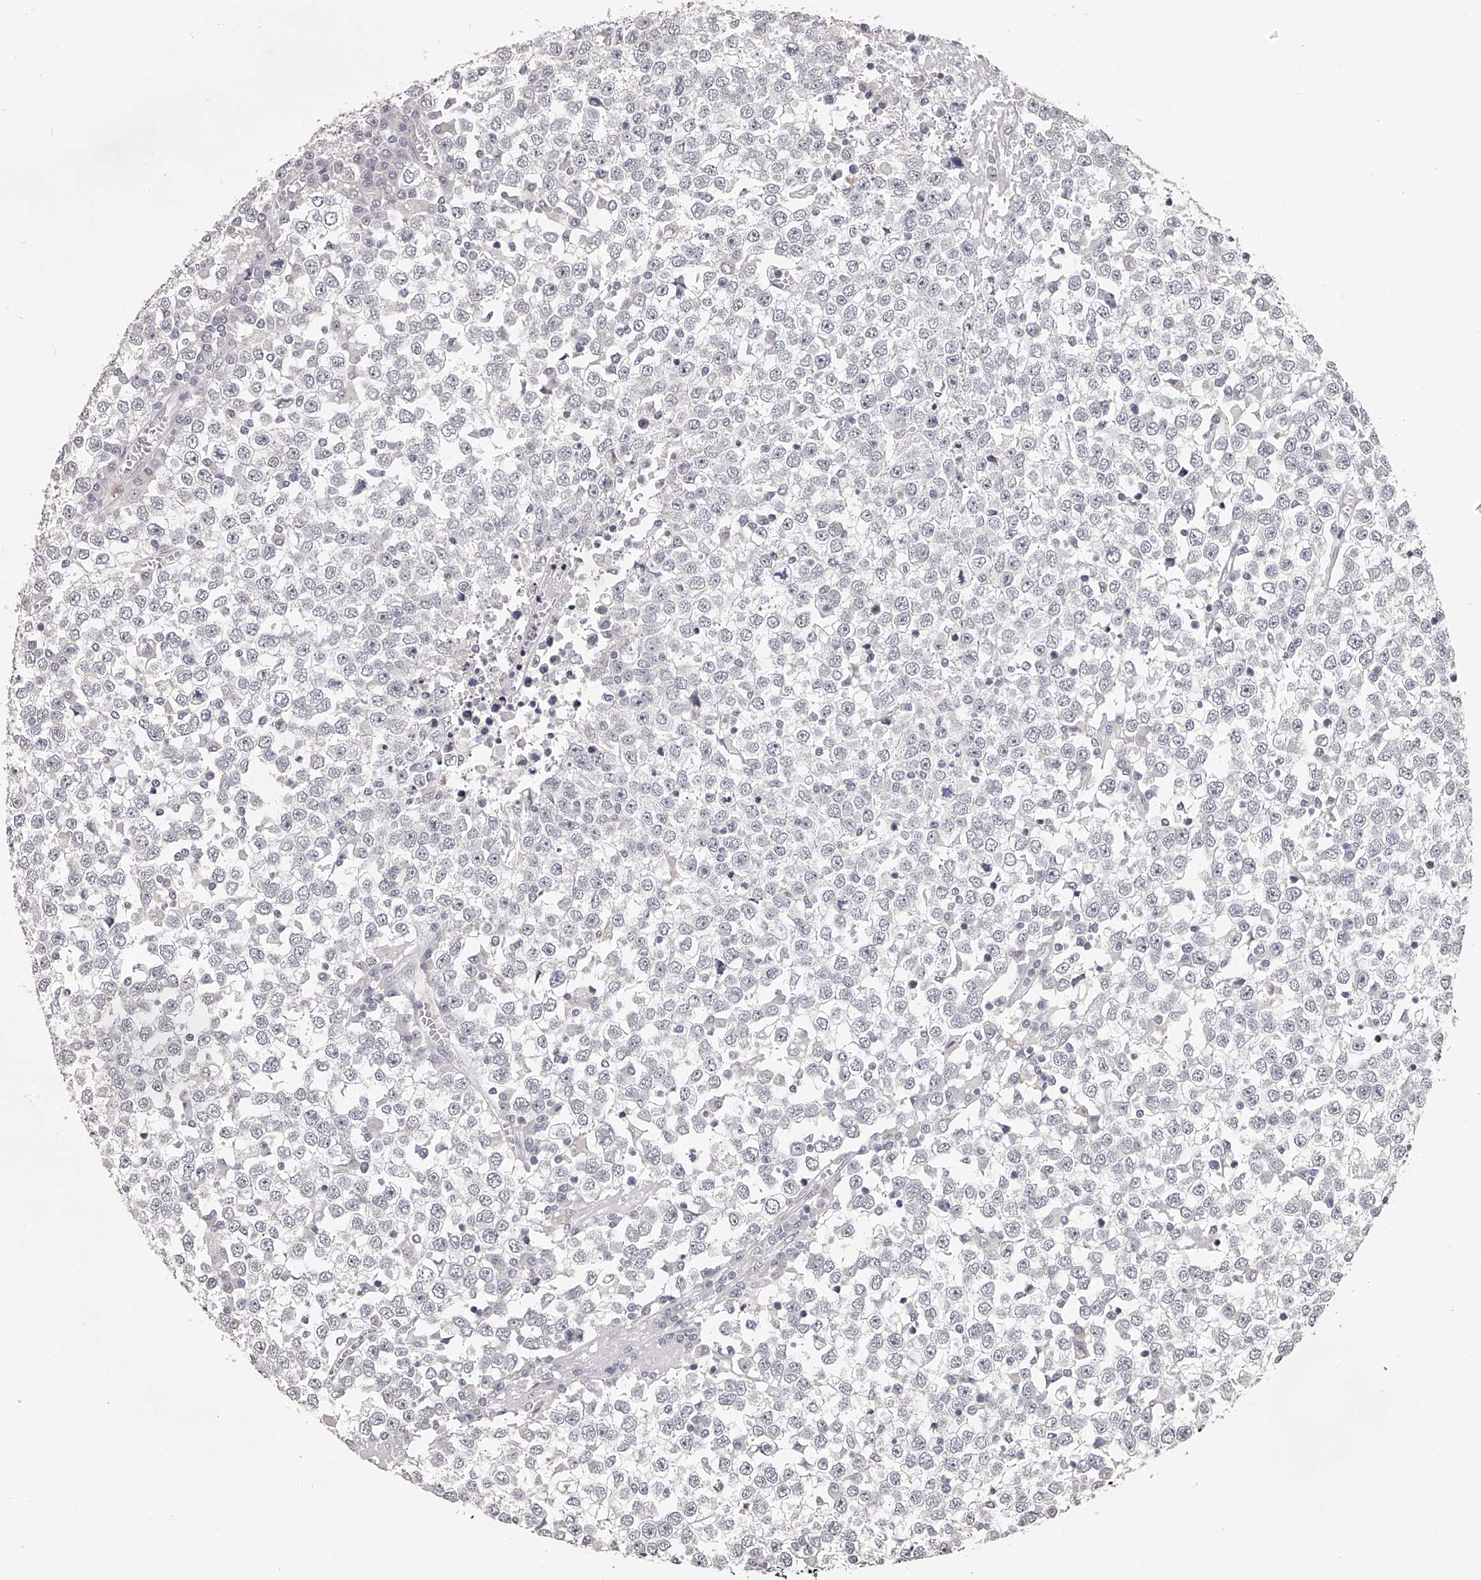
{"staining": {"intensity": "negative", "quantity": "none", "location": "none"}, "tissue": "testis cancer", "cell_type": "Tumor cells", "image_type": "cancer", "snomed": [{"axis": "morphology", "description": "Seminoma, NOS"}, {"axis": "topography", "description": "Testis"}], "caption": "Immunohistochemistry photomicrograph of human testis cancer stained for a protein (brown), which reveals no positivity in tumor cells.", "gene": "NT5DC1", "patient": {"sex": "male", "age": 65}}